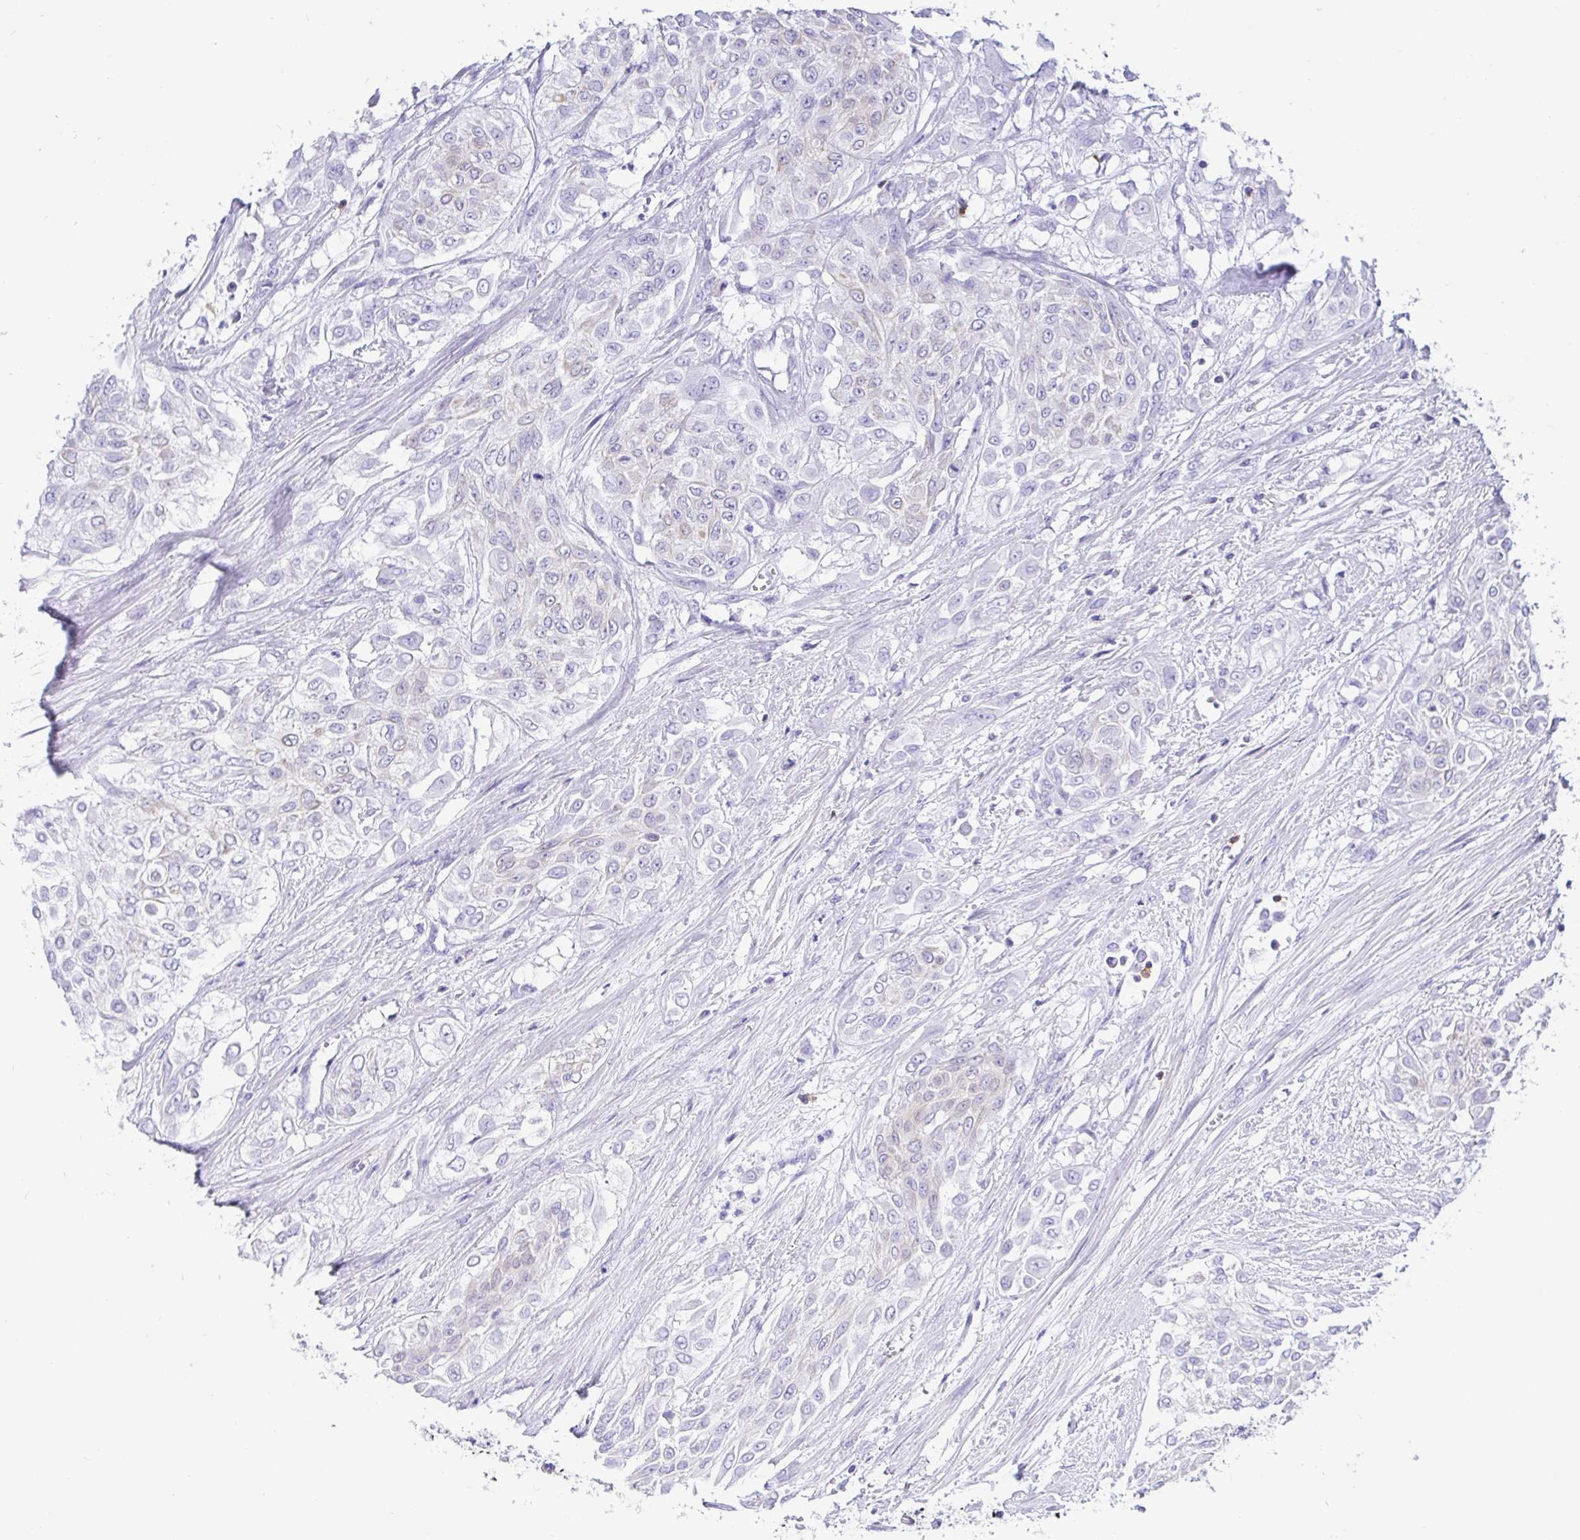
{"staining": {"intensity": "negative", "quantity": "none", "location": "none"}, "tissue": "urothelial cancer", "cell_type": "Tumor cells", "image_type": "cancer", "snomed": [{"axis": "morphology", "description": "Urothelial carcinoma, High grade"}, {"axis": "topography", "description": "Urinary bladder"}], "caption": "Photomicrograph shows no protein positivity in tumor cells of urothelial carcinoma (high-grade) tissue.", "gene": "CD5", "patient": {"sex": "male", "age": 57}}